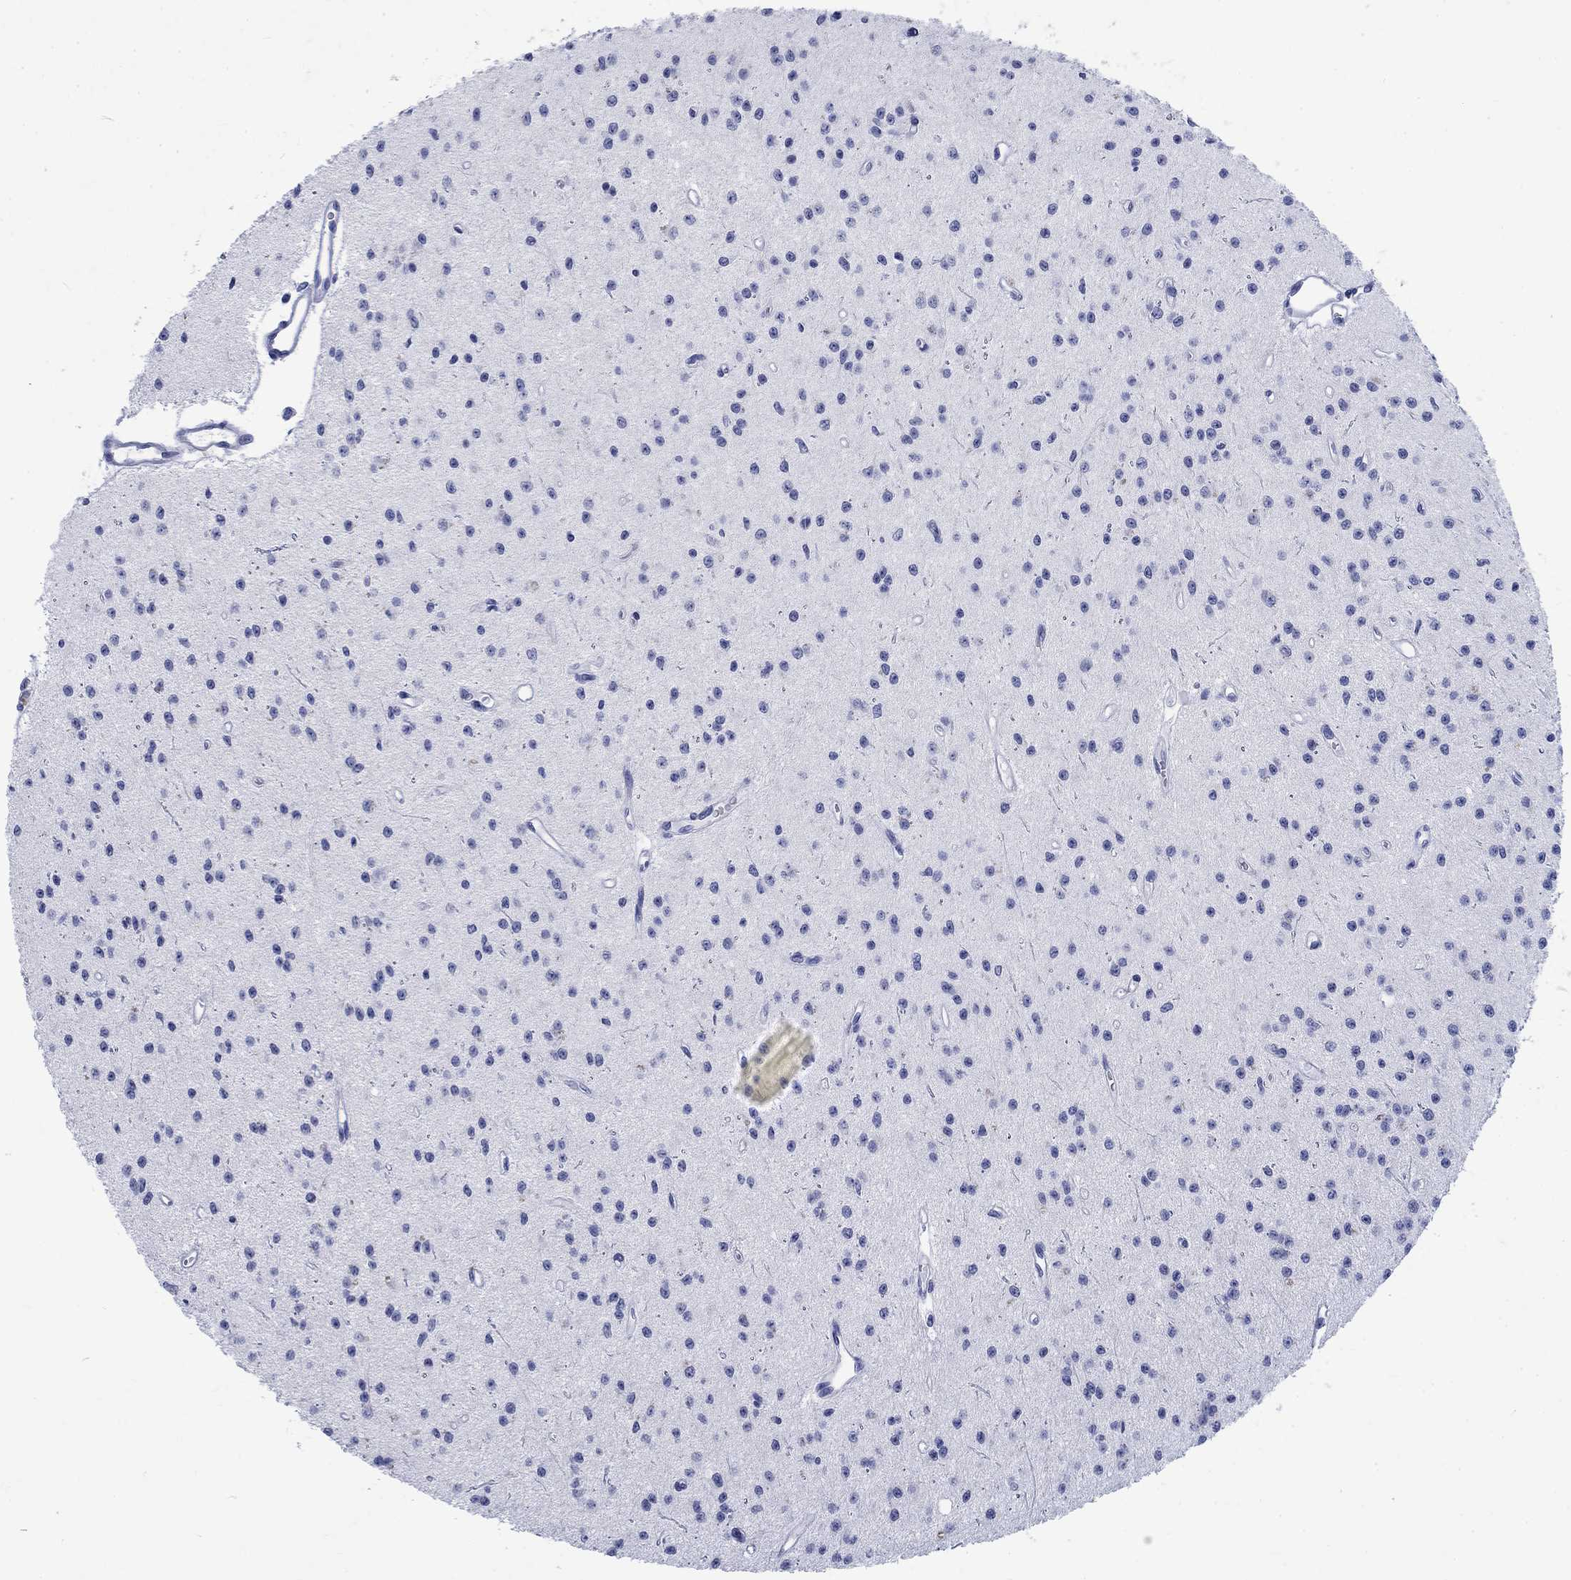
{"staining": {"intensity": "negative", "quantity": "none", "location": "none"}, "tissue": "glioma", "cell_type": "Tumor cells", "image_type": "cancer", "snomed": [{"axis": "morphology", "description": "Glioma, malignant, Low grade"}, {"axis": "topography", "description": "Brain"}], "caption": "Tumor cells show no significant positivity in malignant low-grade glioma. Brightfield microscopy of immunohistochemistry (IHC) stained with DAB (brown) and hematoxylin (blue), captured at high magnification.", "gene": "KRT76", "patient": {"sex": "female", "age": 45}}